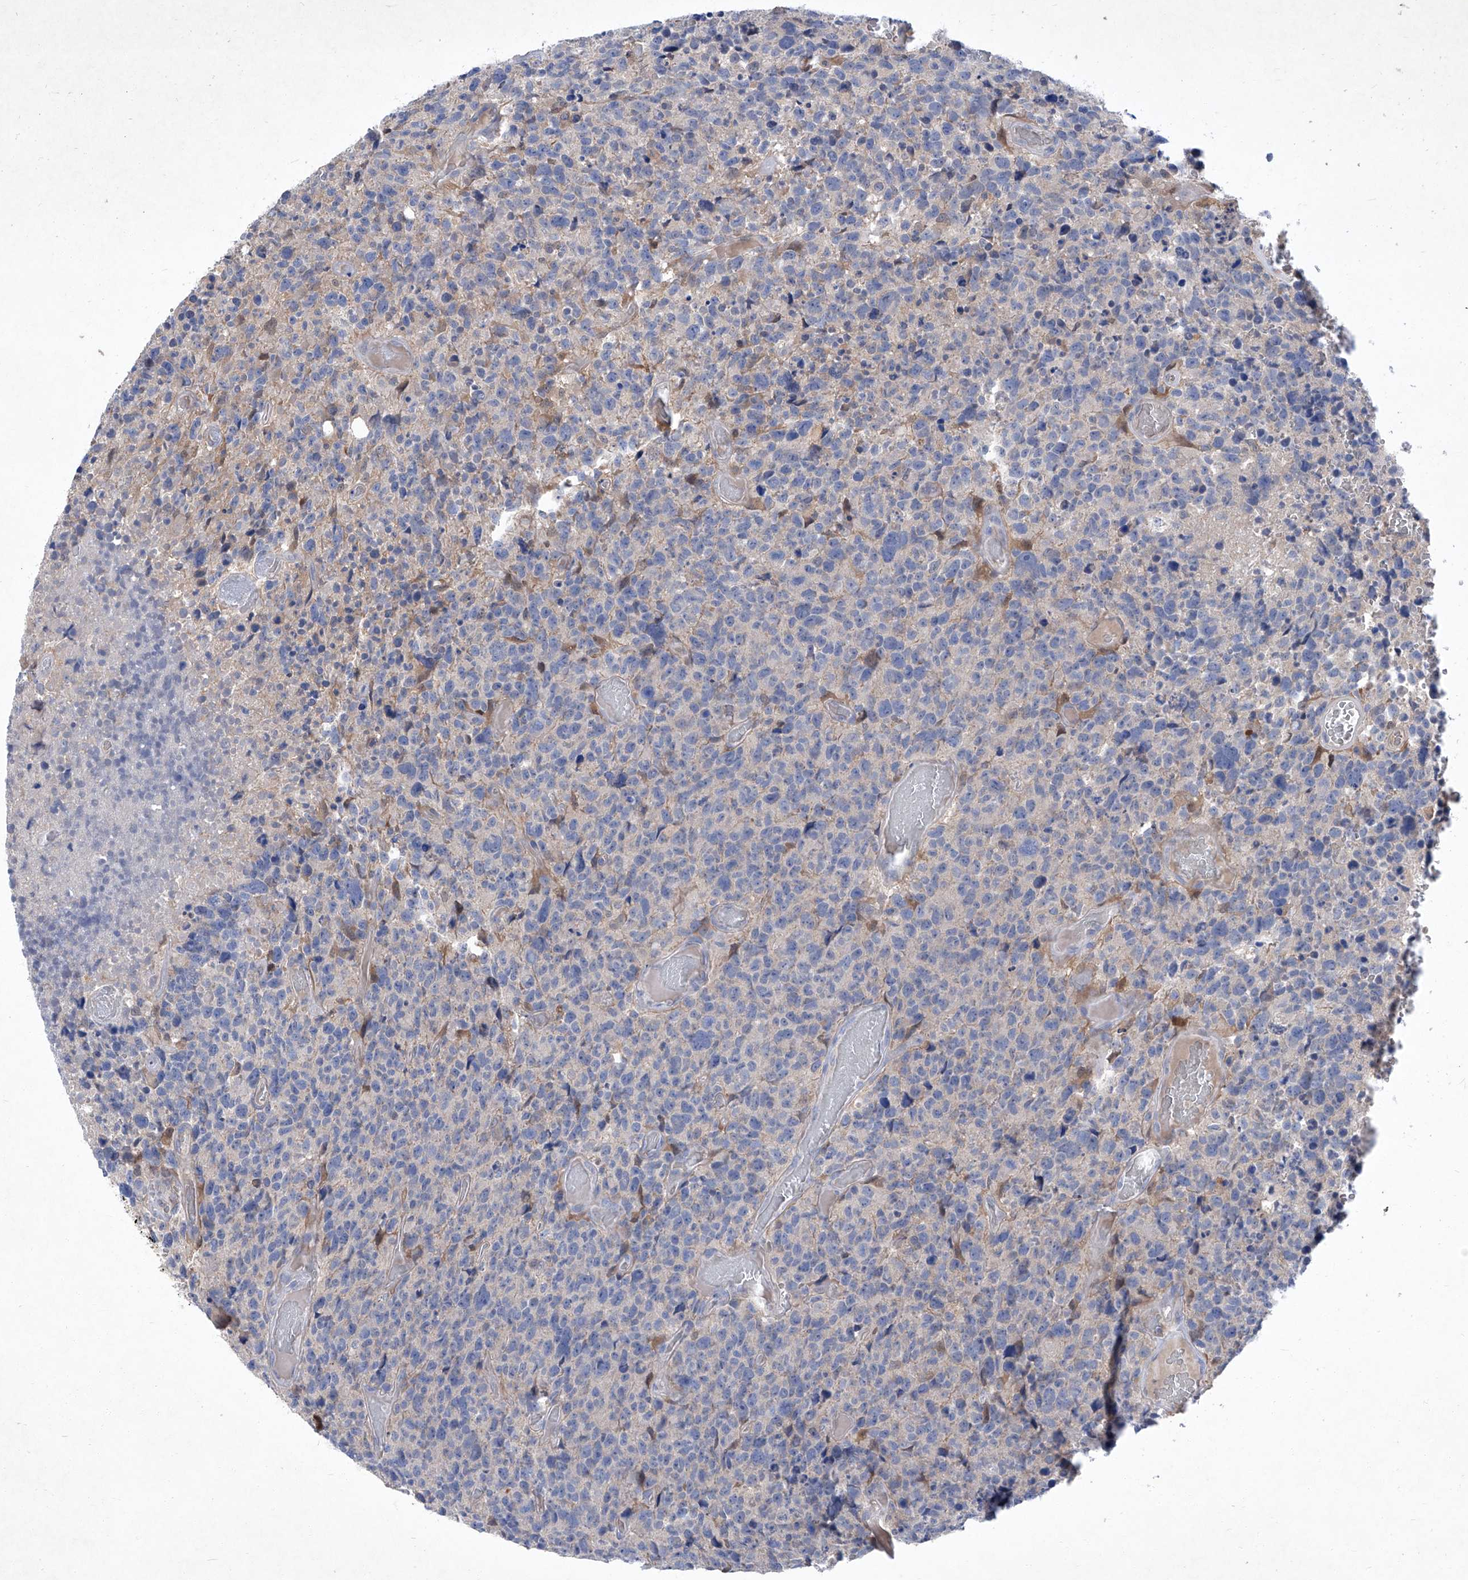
{"staining": {"intensity": "negative", "quantity": "none", "location": "none"}, "tissue": "glioma", "cell_type": "Tumor cells", "image_type": "cancer", "snomed": [{"axis": "morphology", "description": "Glioma, malignant, High grade"}, {"axis": "topography", "description": "Brain"}], "caption": "High magnification brightfield microscopy of high-grade glioma (malignant) stained with DAB (3,3'-diaminobenzidine) (brown) and counterstained with hematoxylin (blue): tumor cells show no significant expression.", "gene": "SBK2", "patient": {"sex": "male", "age": 69}}